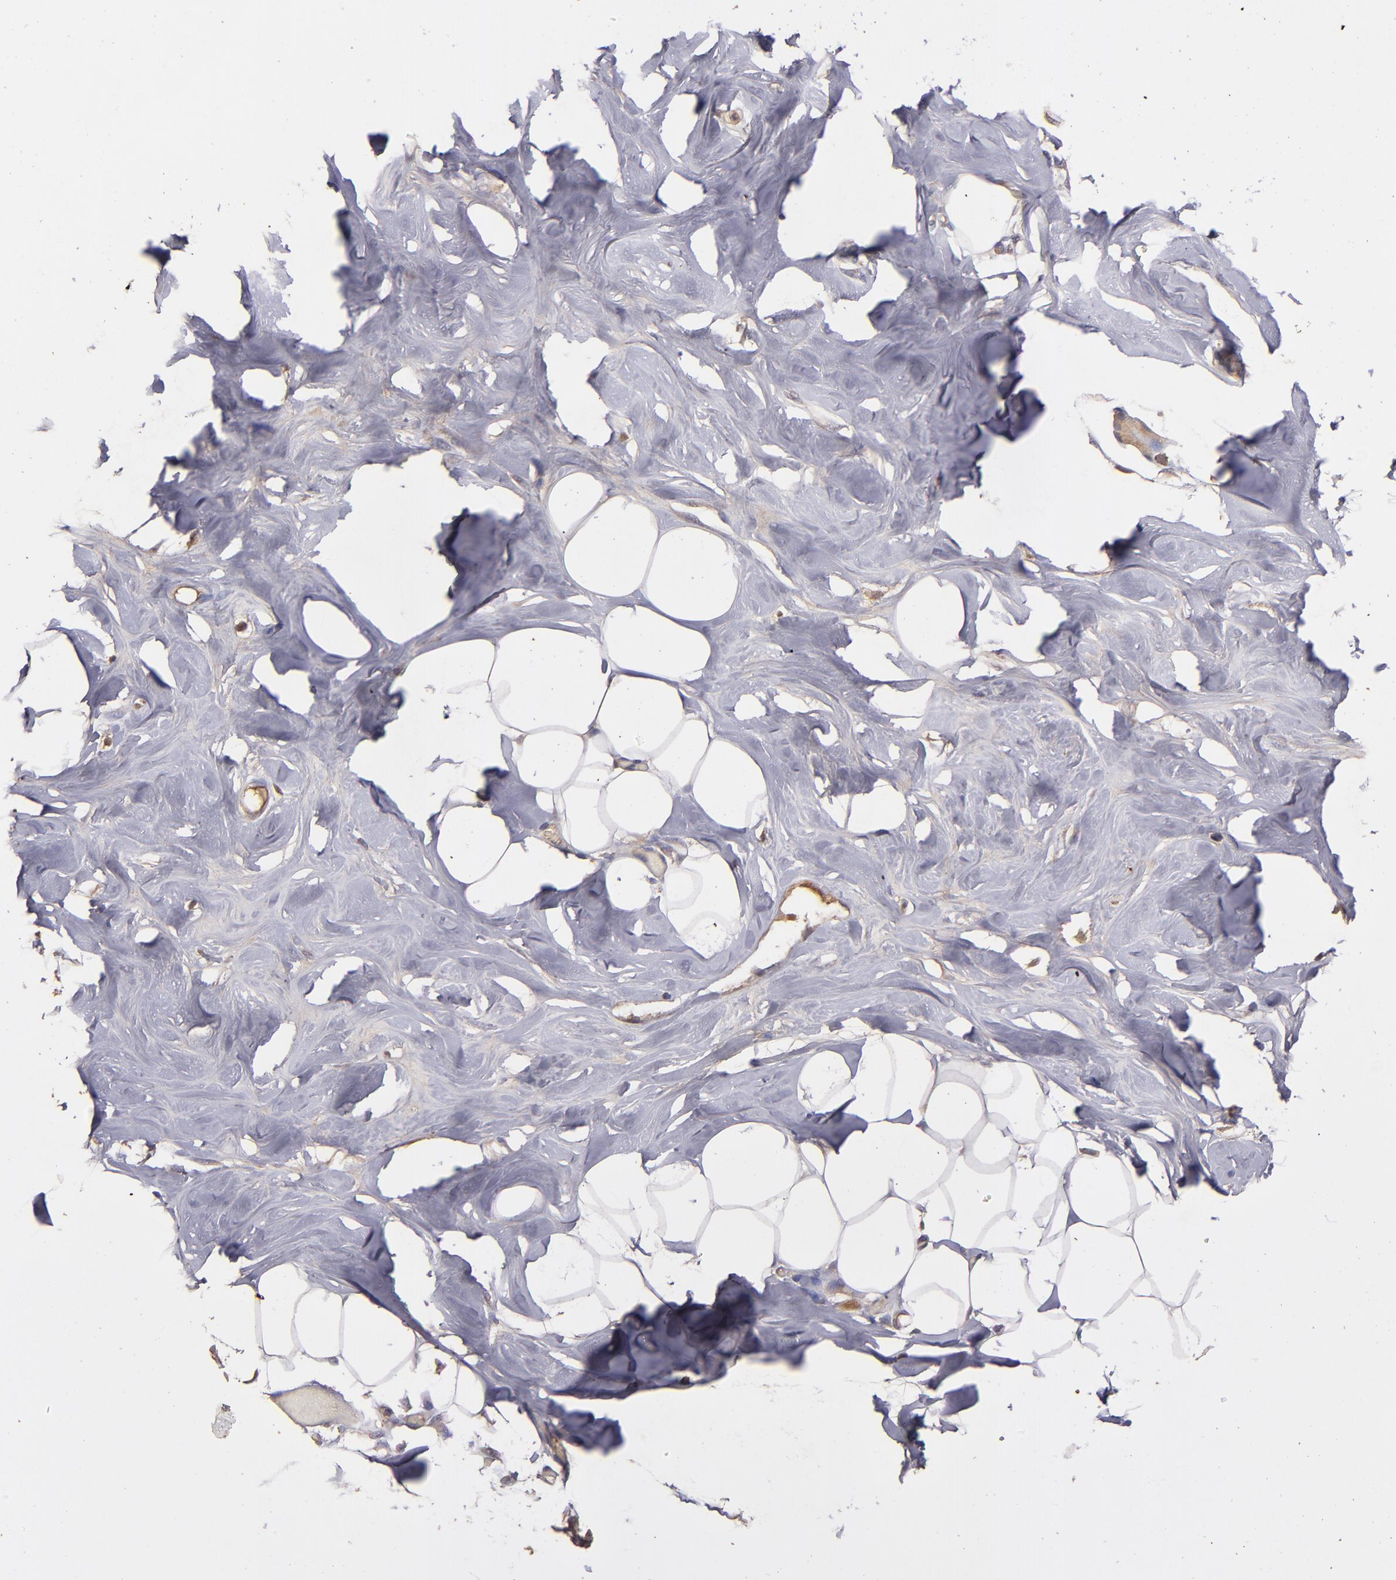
{"staining": {"intensity": "negative", "quantity": "none", "location": "none"}, "tissue": "breast", "cell_type": "Adipocytes", "image_type": "normal", "snomed": [{"axis": "morphology", "description": "Normal tissue, NOS"}, {"axis": "topography", "description": "Breast"}, {"axis": "topography", "description": "Soft tissue"}], "caption": "Breast stained for a protein using immunohistochemistry exhibits no staining adipocytes.", "gene": "SRRD", "patient": {"sex": "female", "age": 25}}